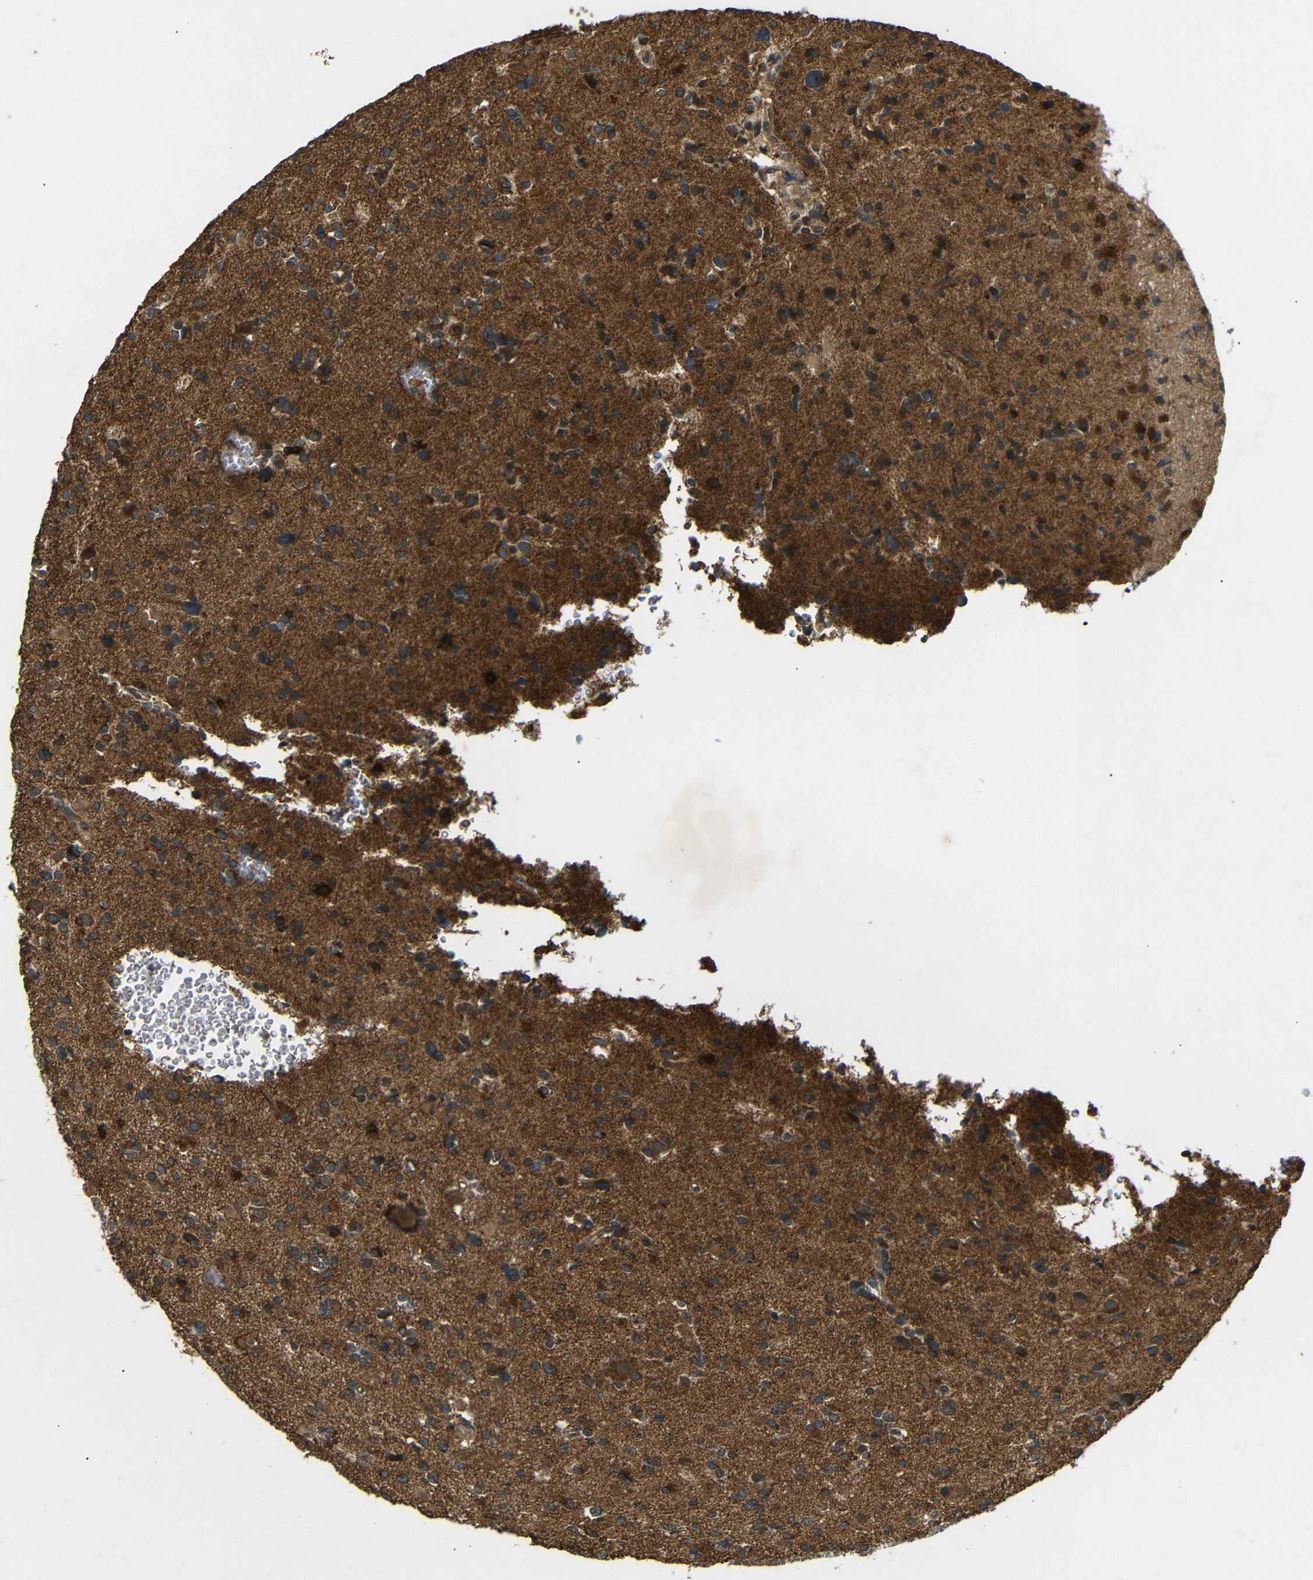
{"staining": {"intensity": "strong", "quantity": "25%-75%", "location": "cytoplasmic/membranous"}, "tissue": "glioma", "cell_type": "Tumor cells", "image_type": "cancer", "snomed": [{"axis": "morphology", "description": "Glioma, malignant, Low grade"}, {"axis": "topography", "description": "Brain"}], "caption": "Immunohistochemical staining of human glioma shows strong cytoplasmic/membranous protein positivity in approximately 25%-75% of tumor cells. (Stains: DAB (3,3'-diaminobenzidine) in brown, nuclei in blue, Microscopy: brightfield microscopy at high magnification).", "gene": "TRPC1", "patient": {"sex": "female", "age": 22}}